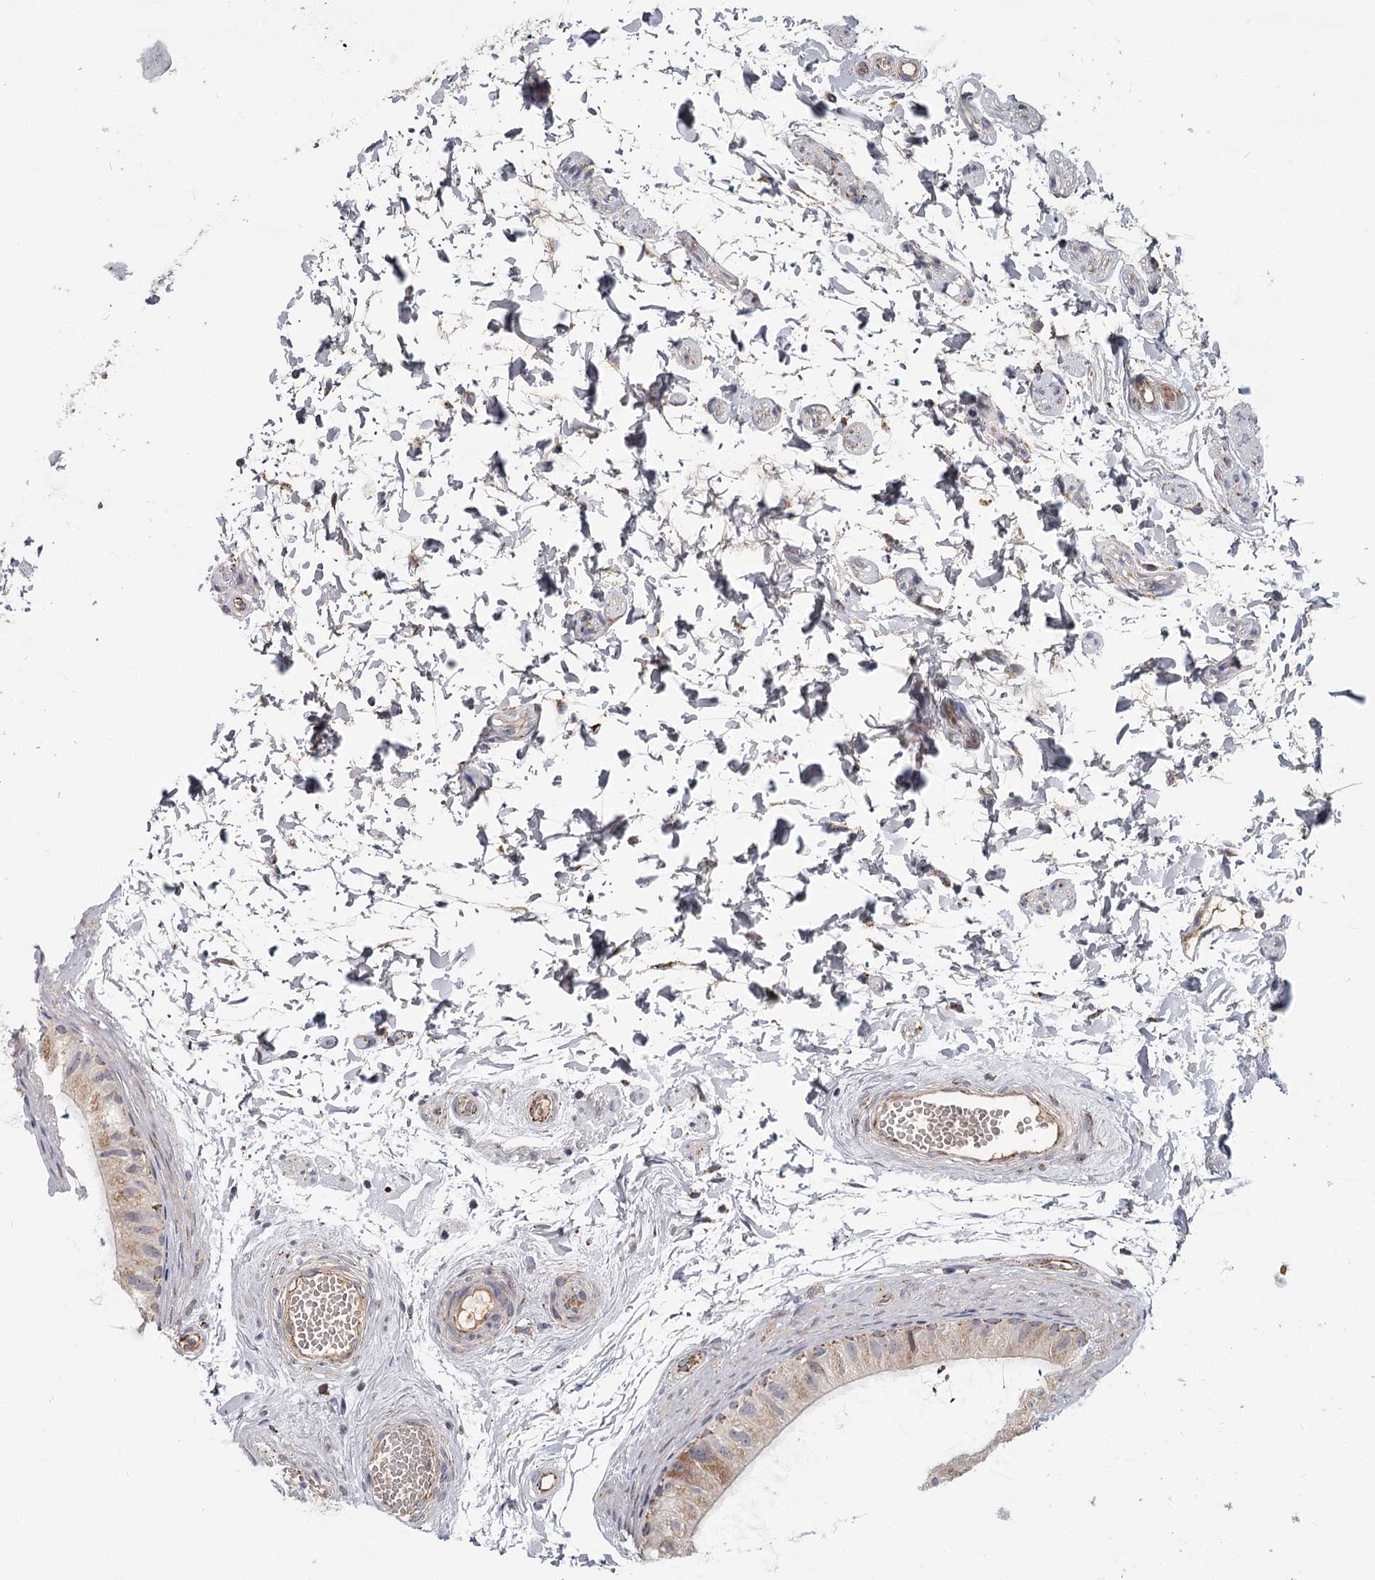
{"staining": {"intensity": "weak", "quantity": "25%-75%", "location": "cytoplasmic/membranous"}, "tissue": "epididymis", "cell_type": "Glandular cells", "image_type": "normal", "snomed": [{"axis": "morphology", "description": "Normal tissue, NOS"}, {"axis": "topography", "description": "Epididymis"}], "caption": "Protein staining of normal epididymis displays weak cytoplasmic/membranous staining in approximately 25%-75% of glandular cells.", "gene": "CDC123", "patient": {"sex": "male", "age": 50}}